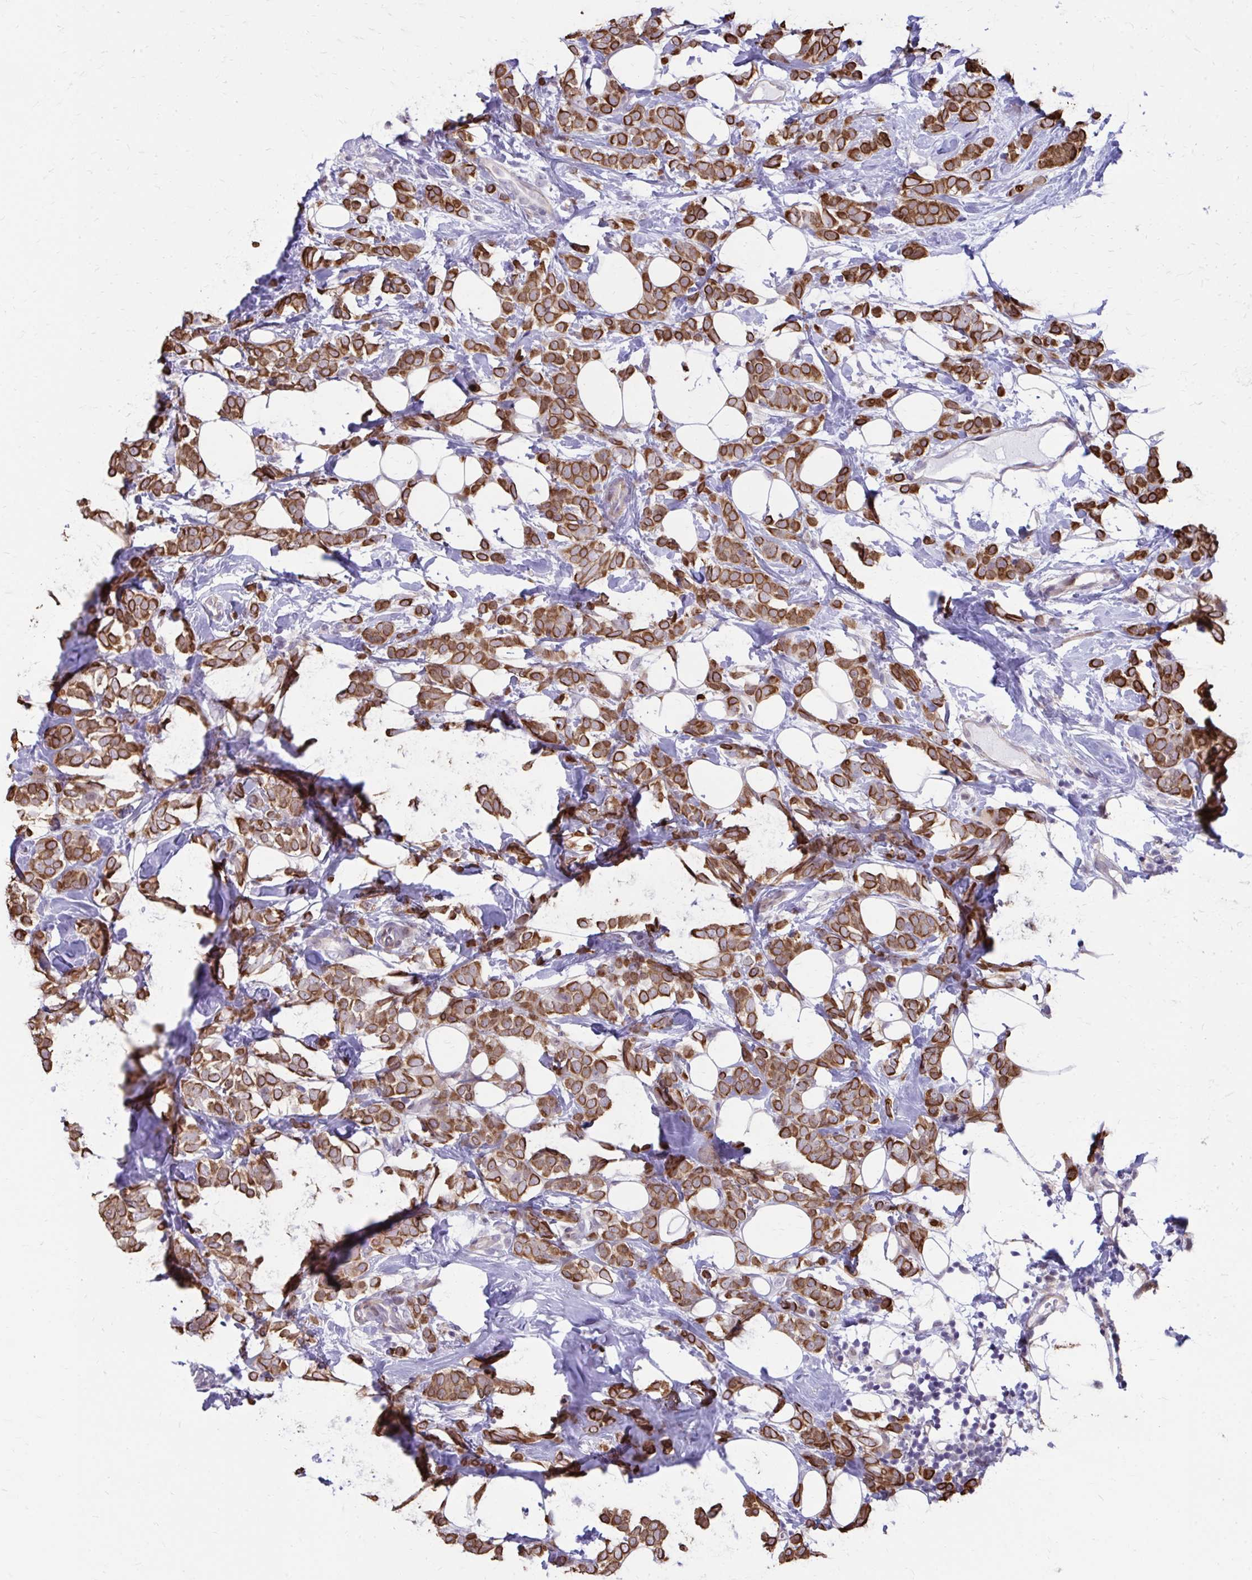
{"staining": {"intensity": "strong", "quantity": ">75%", "location": "cytoplasmic/membranous"}, "tissue": "breast cancer", "cell_type": "Tumor cells", "image_type": "cancer", "snomed": [{"axis": "morphology", "description": "Lobular carcinoma"}, {"axis": "topography", "description": "Breast"}], "caption": "Immunohistochemistry (IHC) micrograph of human breast lobular carcinoma stained for a protein (brown), which displays high levels of strong cytoplasmic/membranous positivity in approximately >75% of tumor cells.", "gene": "ANKRD30B", "patient": {"sex": "female", "age": 49}}